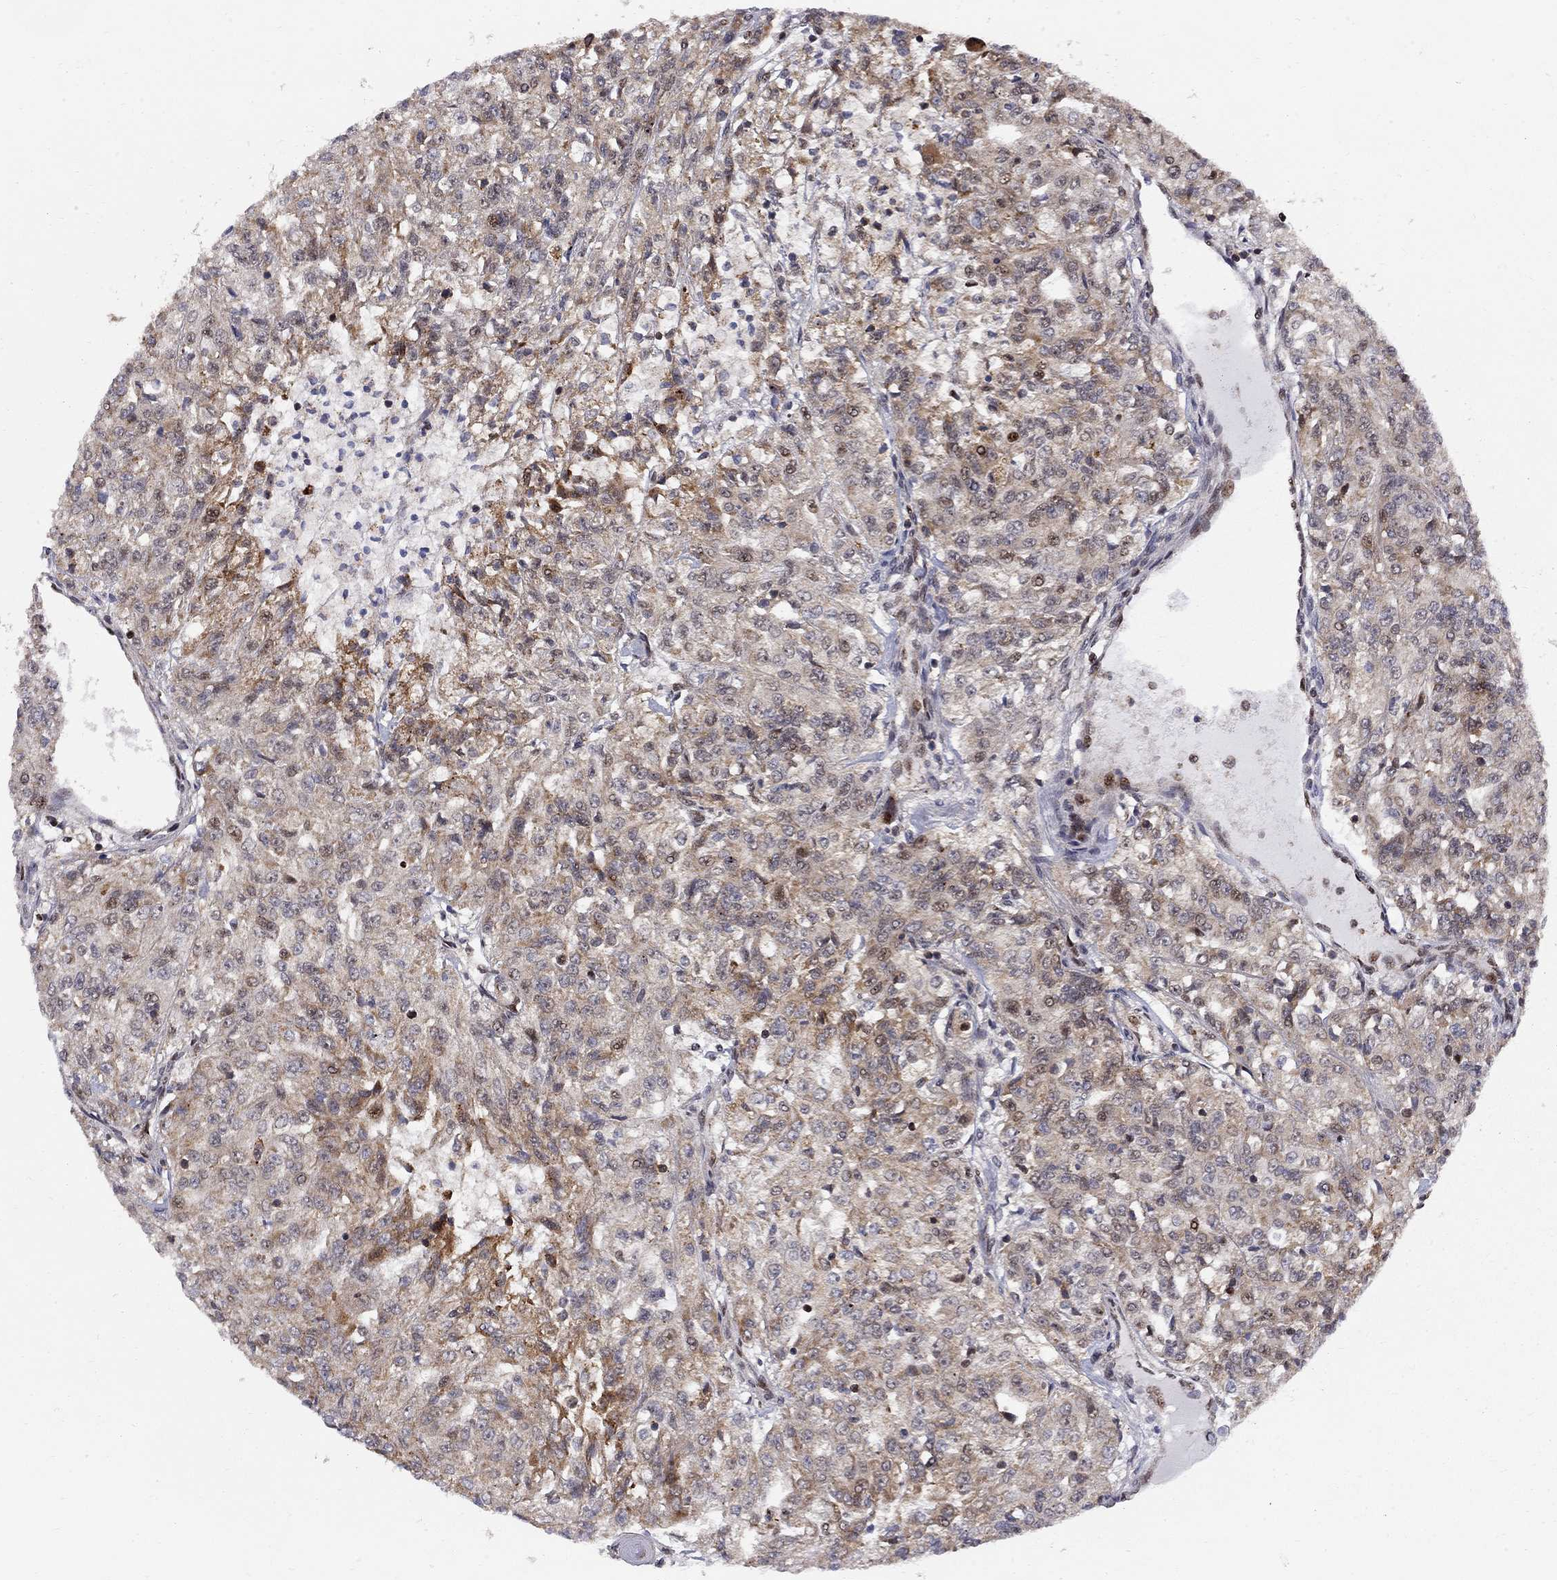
{"staining": {"intensity": "moderate", "quantity": "<25%", "location": "cytoplasmic/membranous"}, "tissue": "renal cancer", "cell_type": "Tumor cells", "image_type": "cancer", "snomed": [{"axis": "morphology", "description": "Adenocarcinoma, NOS"}, {"axis": "topography", "description": "Kidney"}], "caption": "IHC histopathology image of adenocarcinoma (renal) stained for a protein (brown), which shows low levels of moderate cytoplasmic/membranous staining in about <25% of tumor cells.", "gene": "ELOB", "patient": {"sex": "female", "age": 63}}